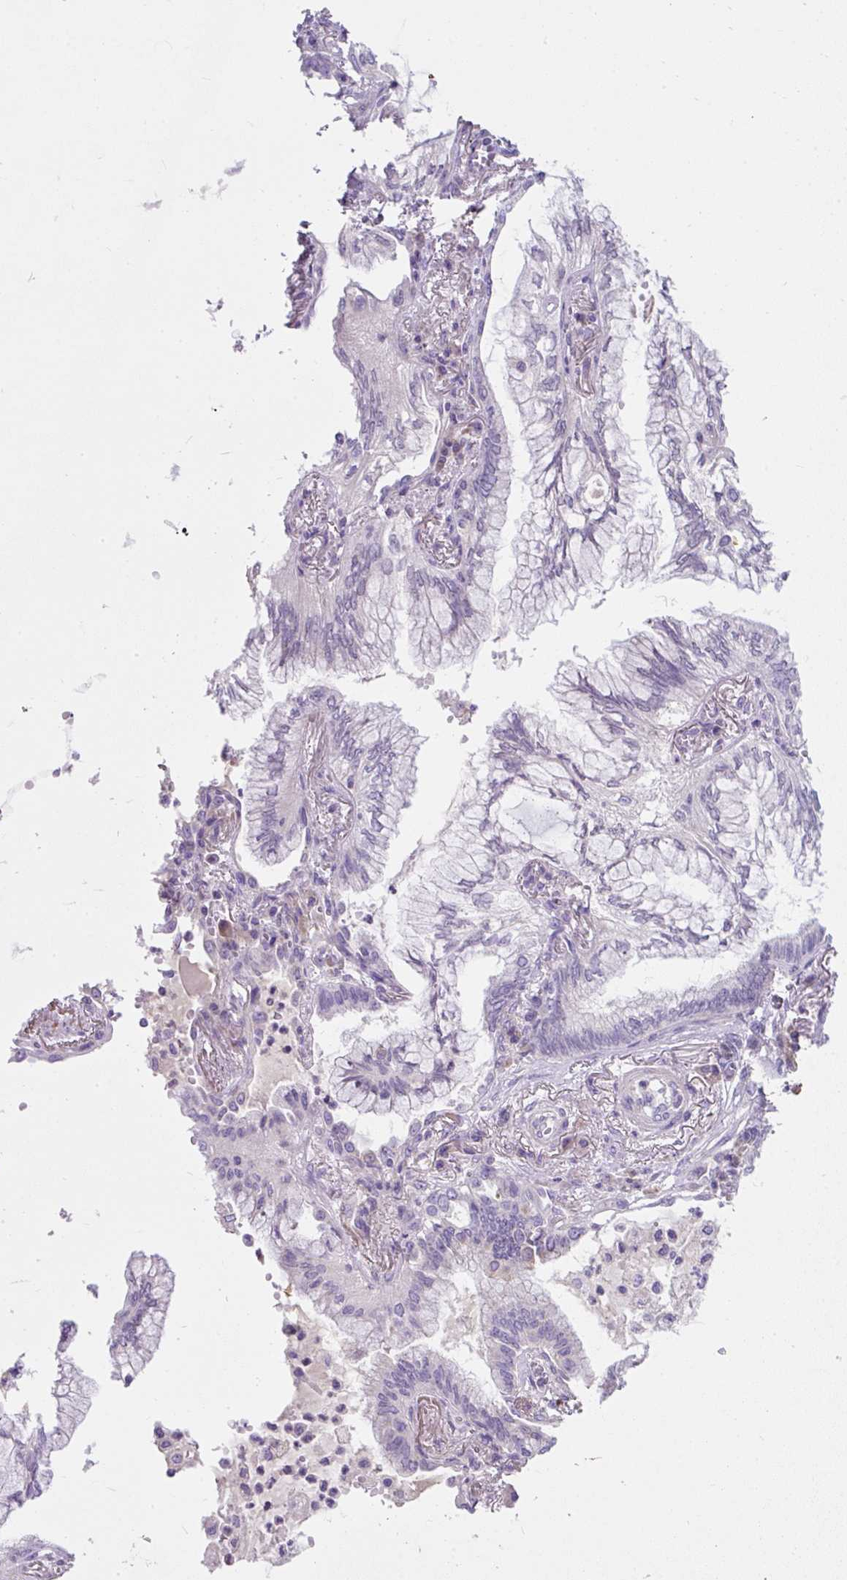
{"staining": {"intensity": "negative", "quantity": "none", "location": "none"}, "tissue": "lung cancer", "cell_type": "Tumor cells", "image_type": "cancer", "snomed": [{"axis": "morphology", "description": "Adenocarcinoma, NOS"}, {"axis": "topography", "description": "Lung"}], "caption": "This is an IHC histopathology image of human lung cancer (adenocarcinoma). There is no positivity in tumor cells.", "gene": "SUSD5", "patient": {"sex": "female", "age": 70}}